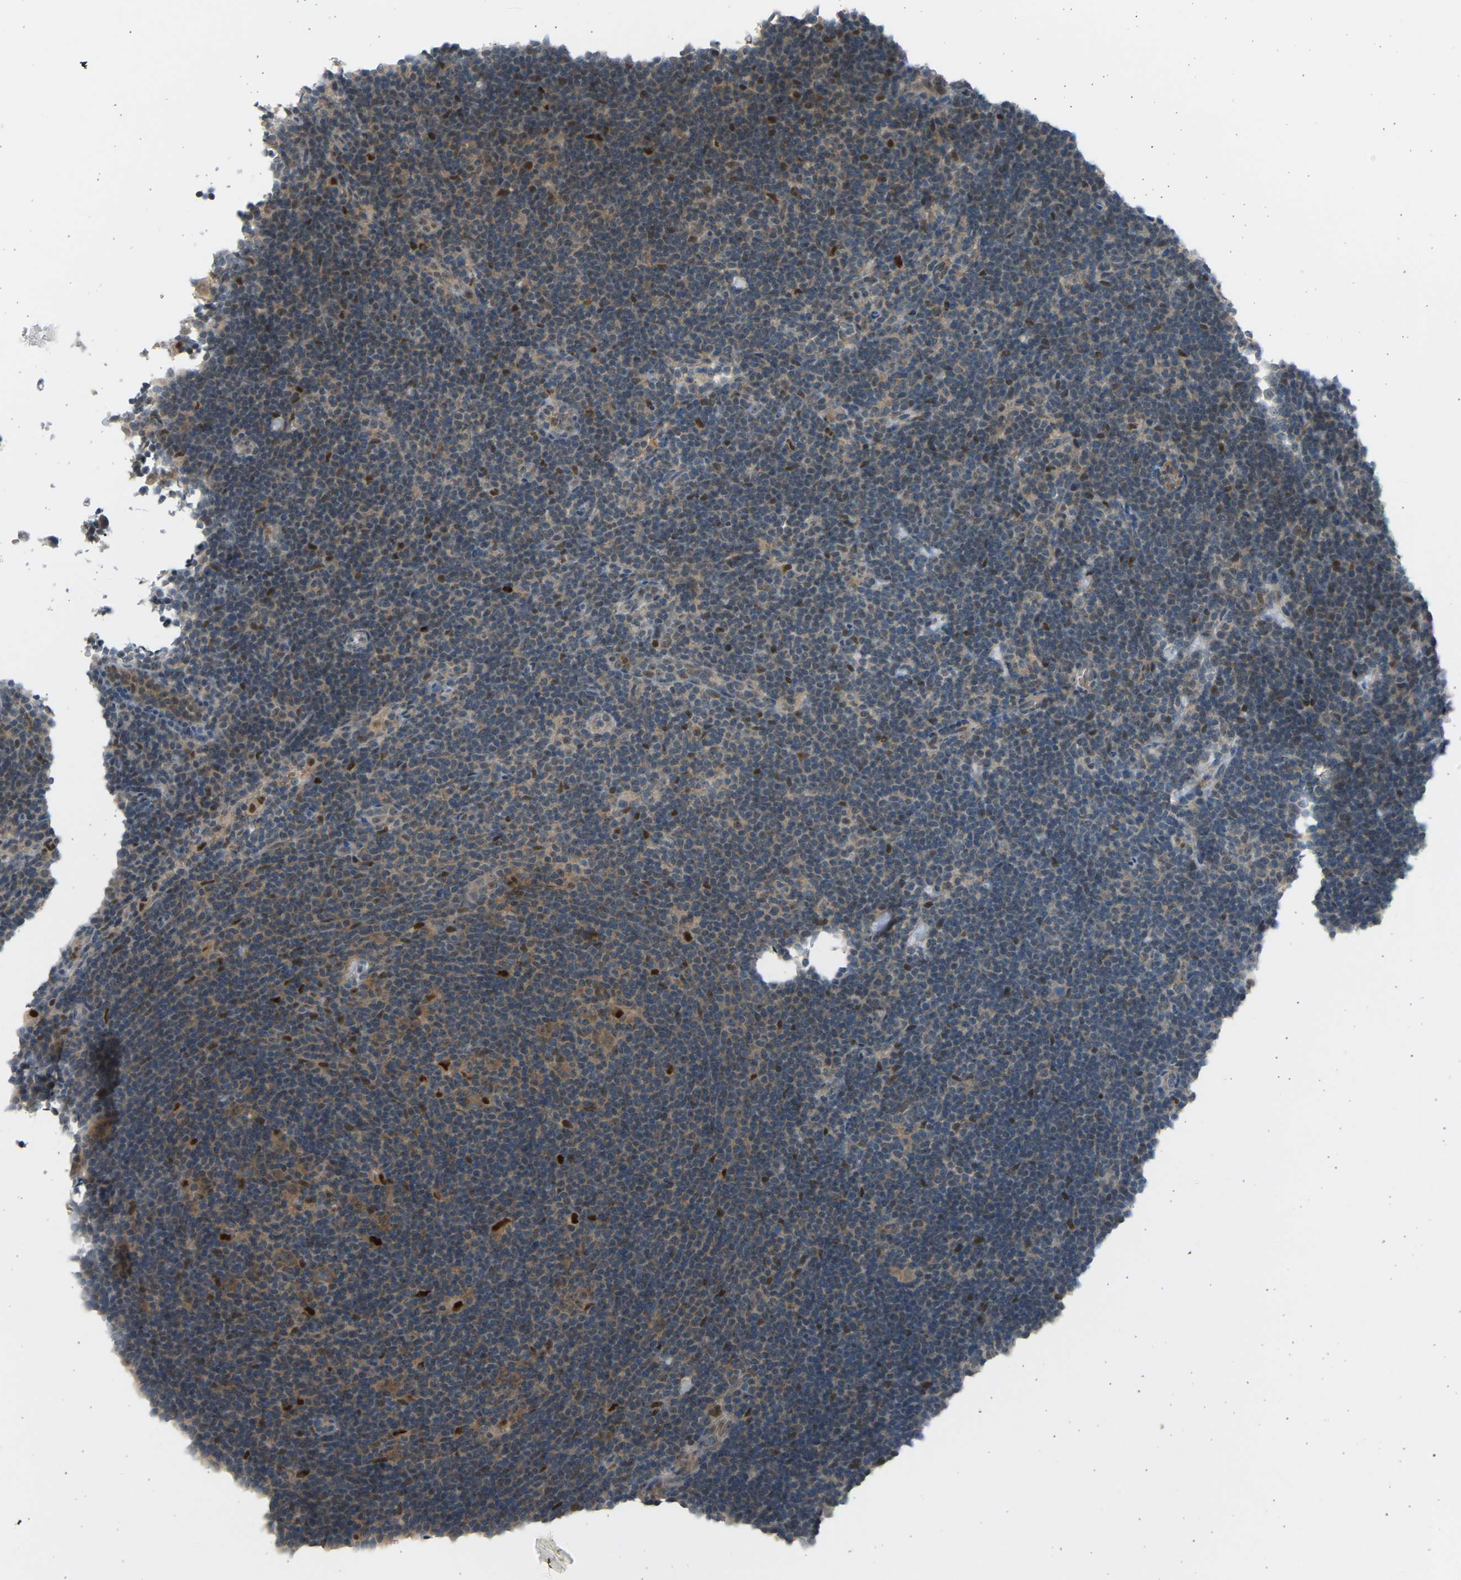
{"staining": {"intensity": "moderate", "quantity": ">75%", "location": "cytoplasmic/membranous"}, "tissue": "lymphoma", "cell_type": "Tumor cells", "image_type": "cancer", "snomed": [{"axis": "morphology", "description": "Hodgkin's disease, NOS"}, {"axis": "topography", "description": "Lymph node"}], "caption": "Lymphoma tissue shows moderate cytoplasmic/membranous positivity in approximately >75% of tumor cells Ihc stains the protein in brown and the nuclei are stained blue.", "gene": "BIRC2", "patient": {"sex": "female", "age": 57}}